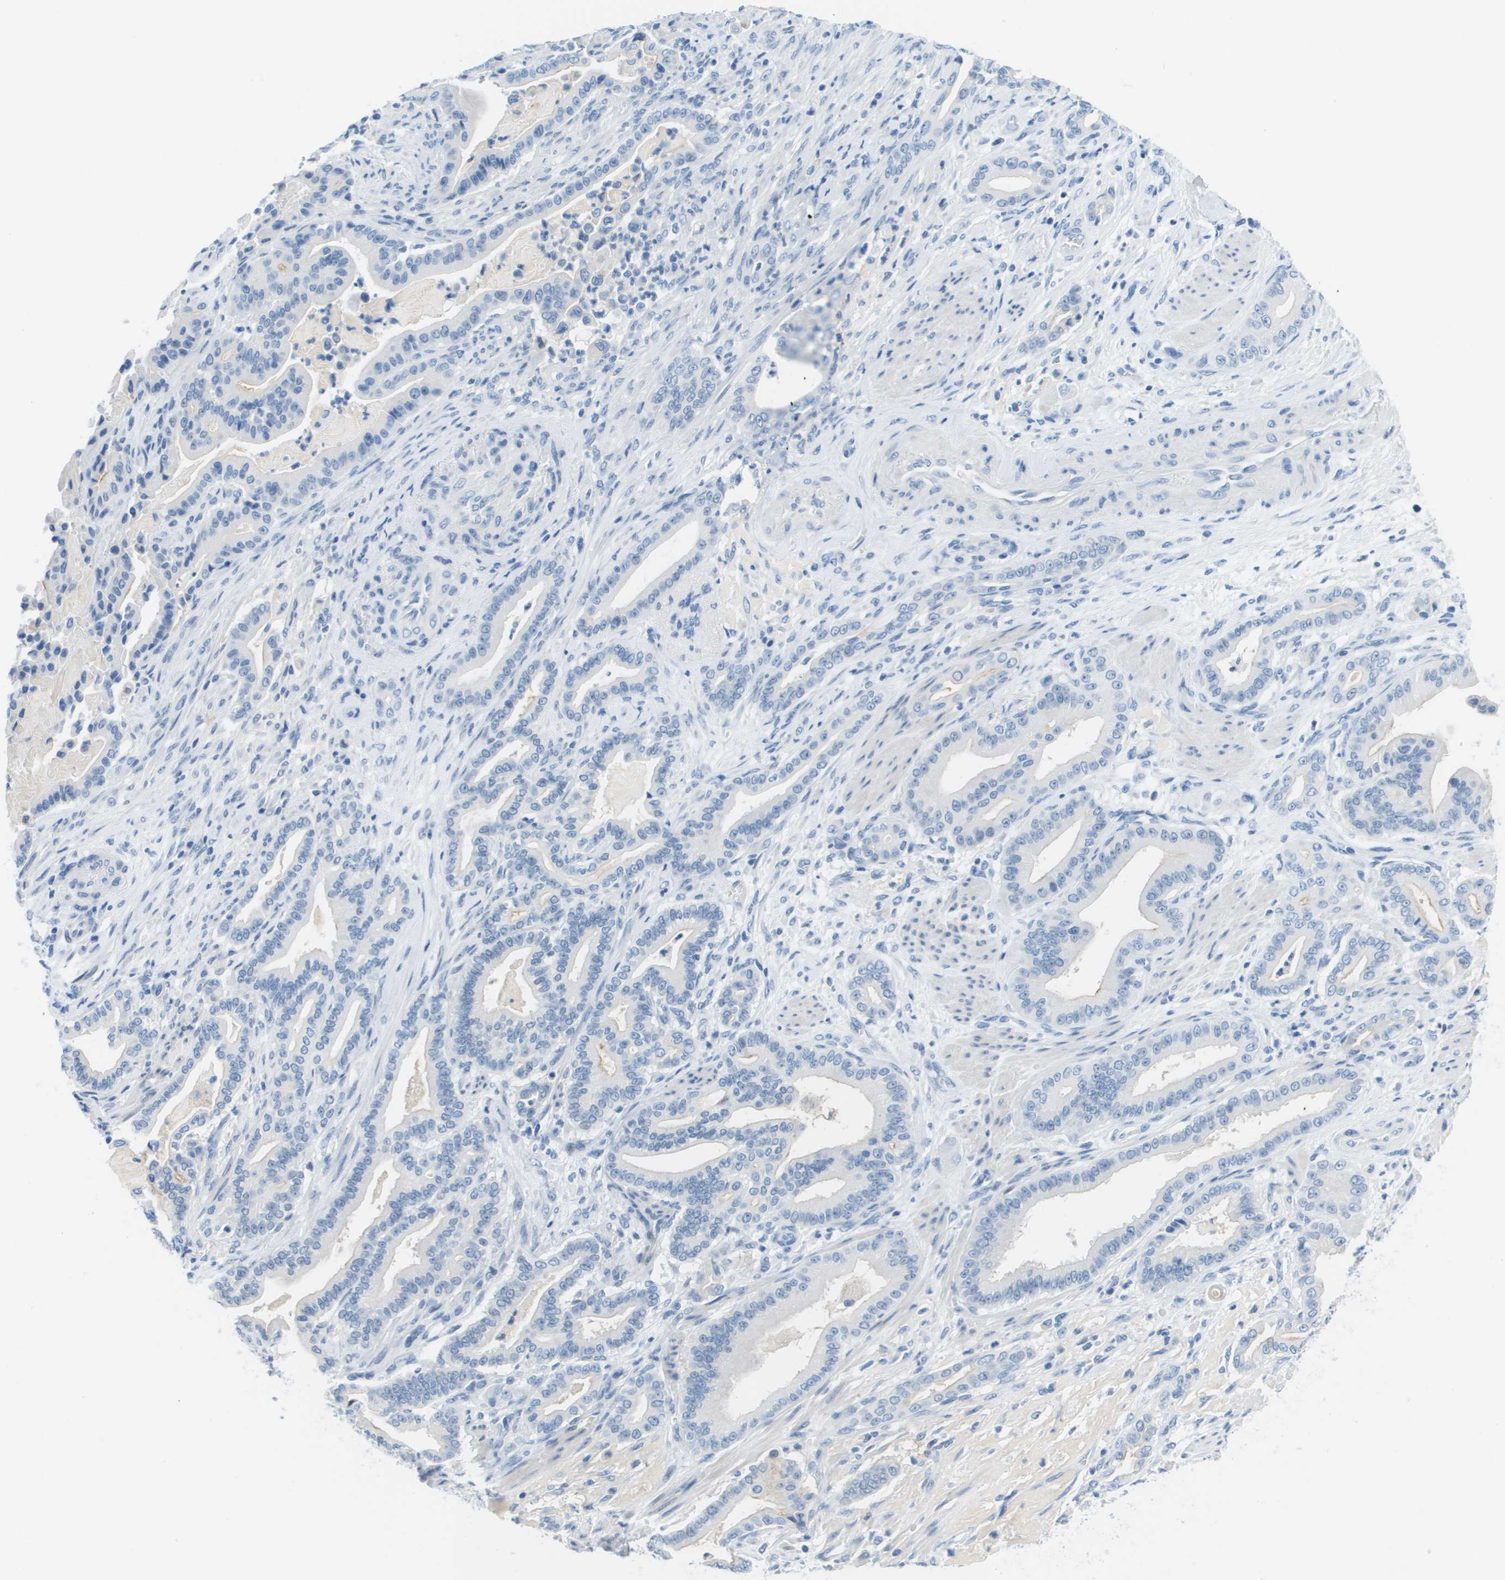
{"staining": {"intensity": "negative", "quantity": "none", "location": "none"}, "tissue": "pancreatic cancer", "cell_type": "Tumor cells", "image_type": "cancer", "snomed": [{"axis": "morphology", "description": "Normal tissue, NOS"}, {"axis": "morphology", "description": "Adenocarcinoma, NOS"}, {"axis": "topography", "description": "Pancreas"}], "caption": "Adenocarcinoma (pancreatic) was stained to show a protein in brown. There is no significant positivity in tumor cells. Nuclei are stained in blue.", "gene": "CDHR2", "patient": {"sex": "male", "age": 63}}